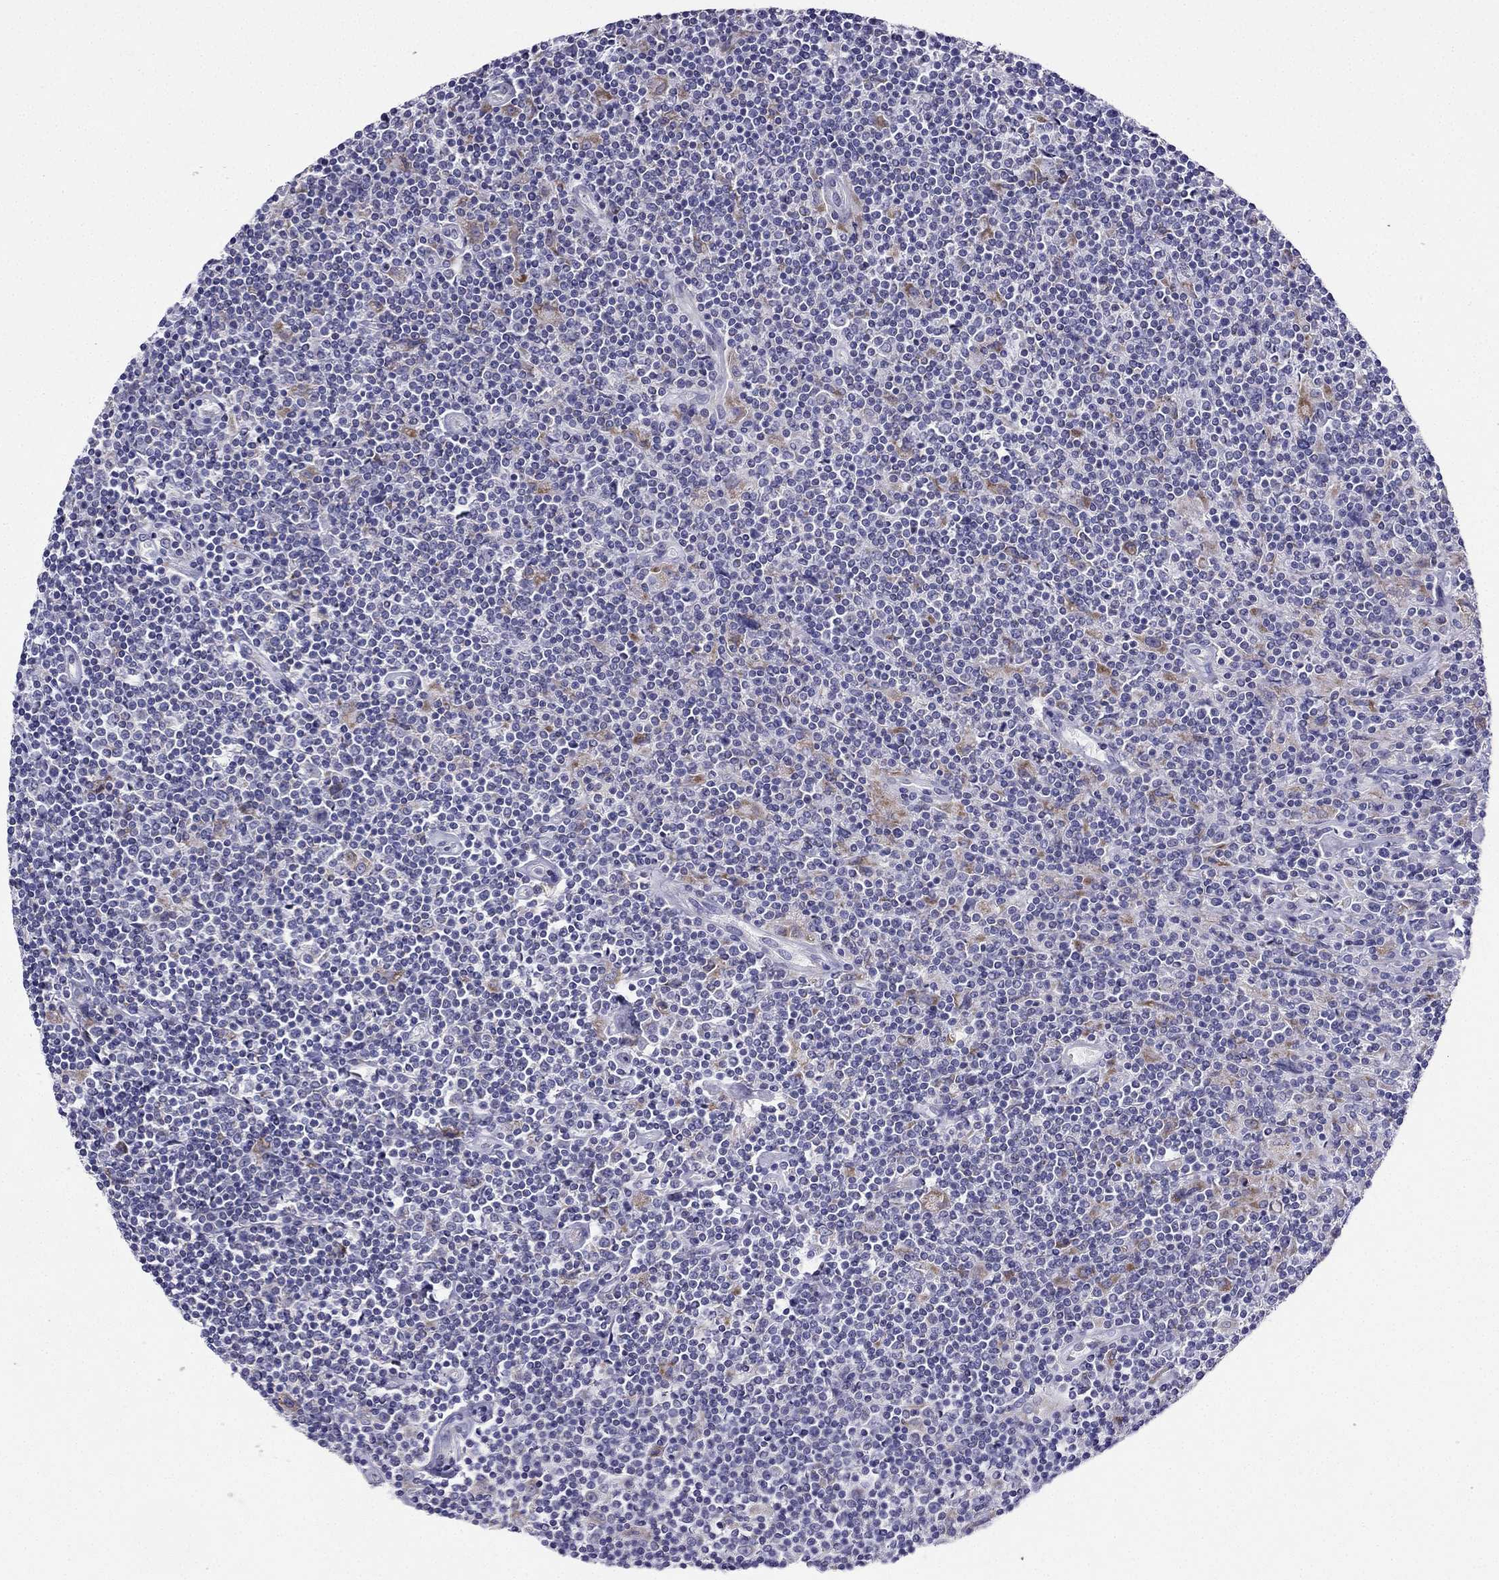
{"staining": {"intensity": "weak", "quantity": "25%-75%", "location": "cytoplasmic/membranous"}, "tissue": "lymphoma", "cell_type": "Tumor cells", "image_type": "cancer", "snomed": [{"axis": "morphology", "description": "Hodgkin's disease, NOS"}, {"axis": "topography", "description": "Lymph node"}], "caption": "Immunohistochemical staining of human lymphoma shows low levels of weak cytoplasmic/membranous protein positivity in approximately 25%-75% of tumor cells. The protein is stained brown, and the nuclei are stained in blue (DAB (3,3'-diaminobenzidine) IHC with brightfield microscopy, high magnification).", "gene": "KIF5A", "patient": {"sex": "male", "age": 40}}